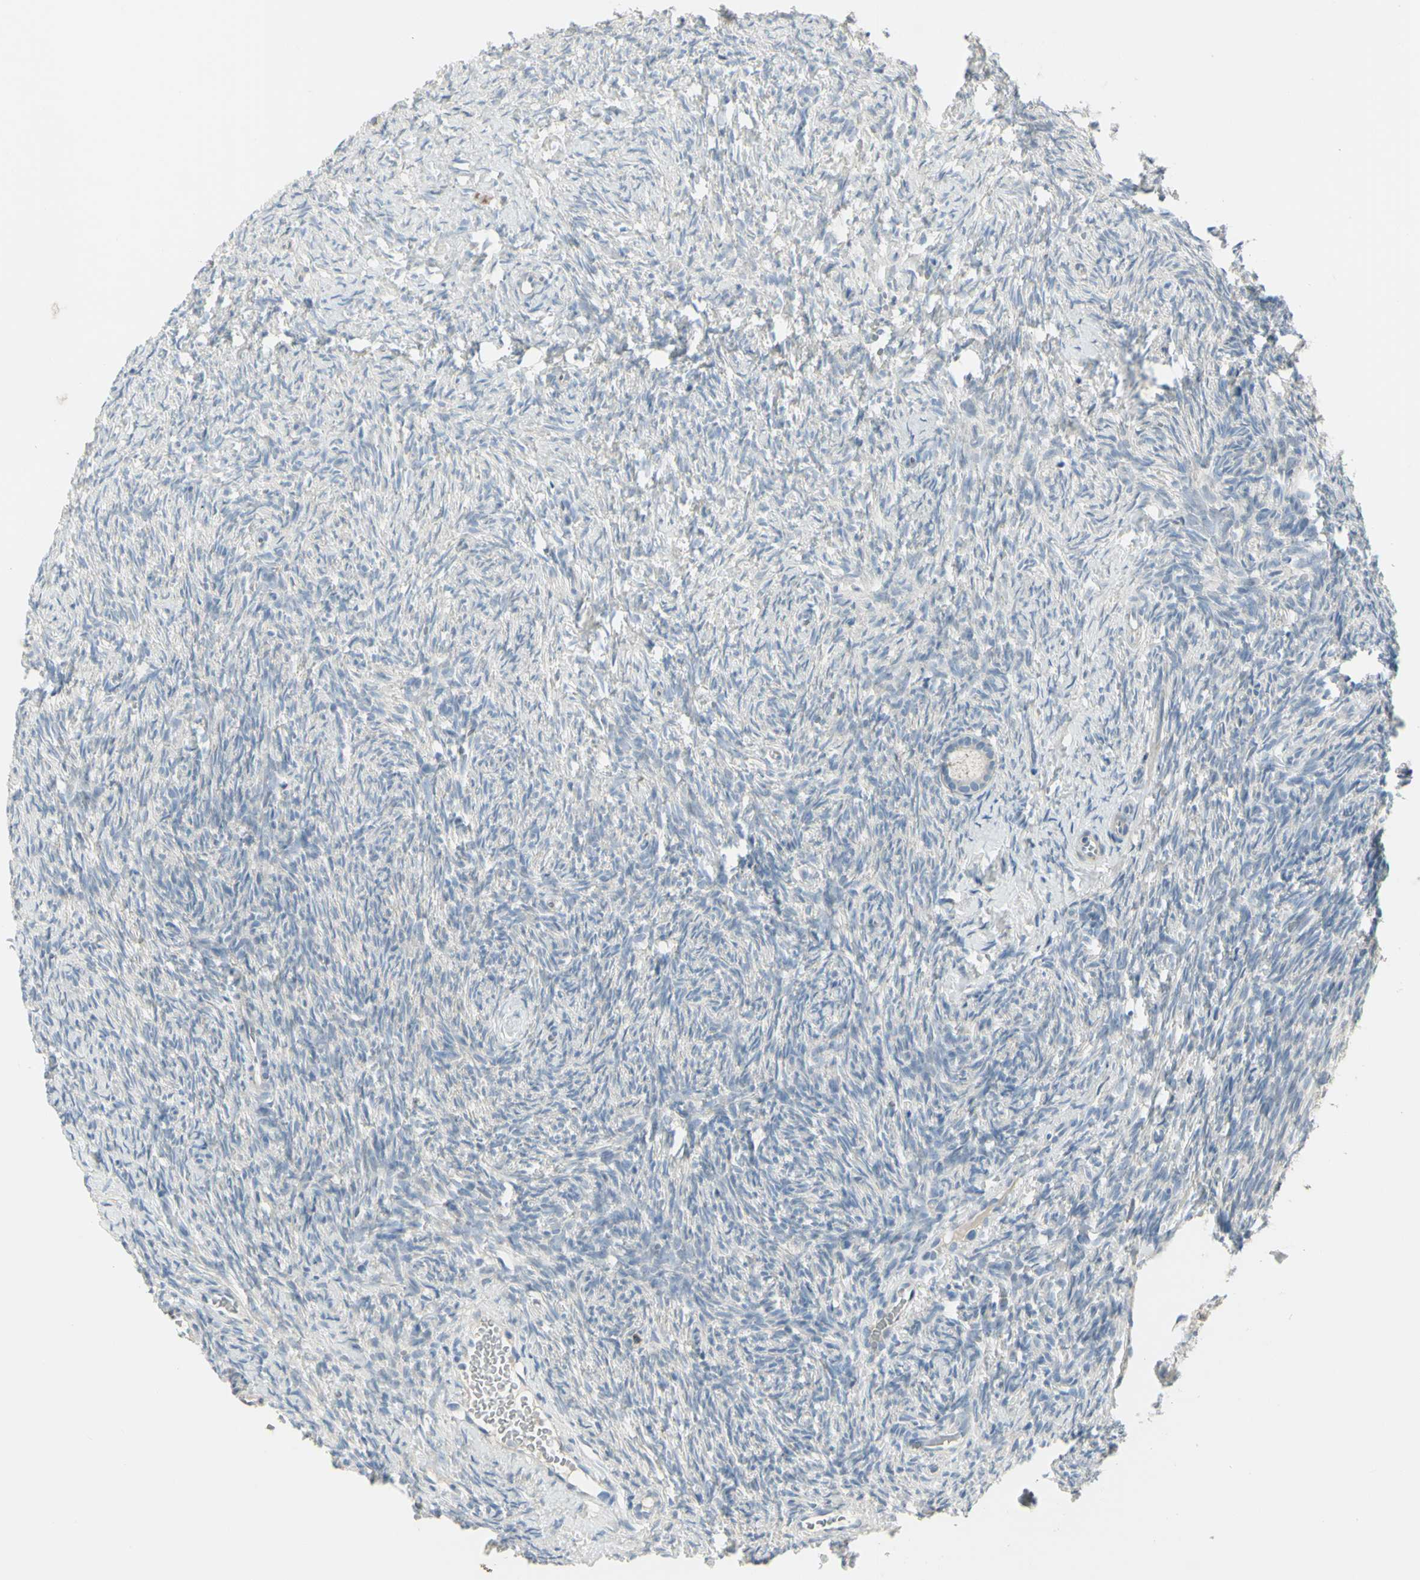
{"staining": {"intensity": "negative", "quantity": "none", "location": "none"}, "tissue": "ovary", "cell_type": "Follicle cells", "image_type": "normal", "snomed": [{"axis": "morphology", "description": "Normal tissue, NOS"}, {"axis": "topography", "description": "Ovary"}], "caption": "An immunohistochemistry (IHC) histopathology image of benign ovary is shown. There is no staining in follicle cells of ovary.", "gene": "CCNB2", "patient": {"sex": "female", "age": 35}}